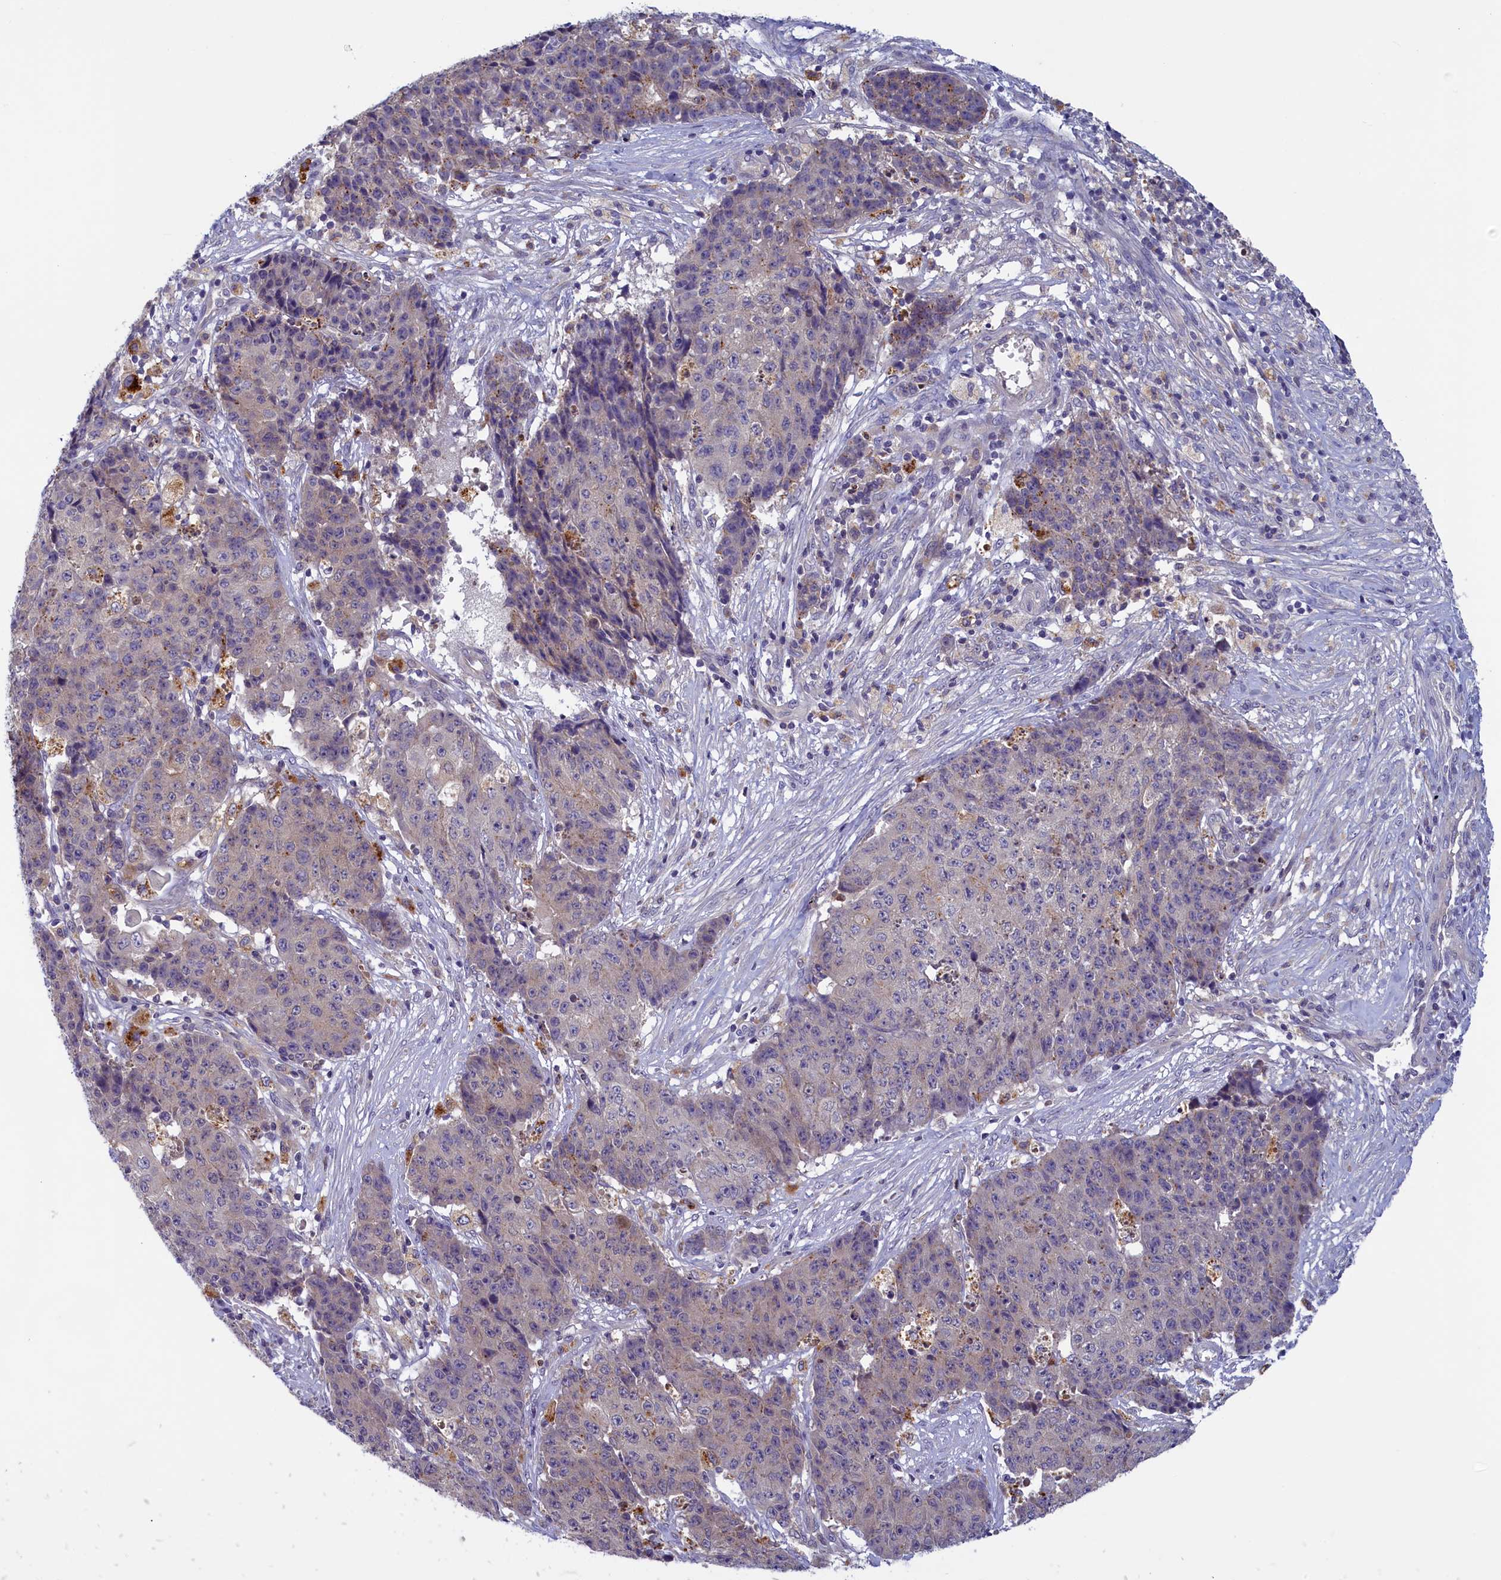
{"staining": {"intensity": "weak", "quantity": "<25%", "location": "cytoplasmic/membranous"}, "tissue": "ovarian cancer", "cell_type": "Tumor cells", "image_type": "cancer", "snomed": [{"axis": "morphology", "description": "Carcinoma, endometroid"}, {"axis": "topography", "description": "Ovary"}], "caption": "An immunohistochemistry (IHC) photomicrograph of ovarian endometroid carcinoma is shown. There is no staining in tumor cells of ovarian endometroid carcinoma. Nuclei are stained in blue.", "gene": "NUBP1", "patient": {"sex": "female", "age": 42}}